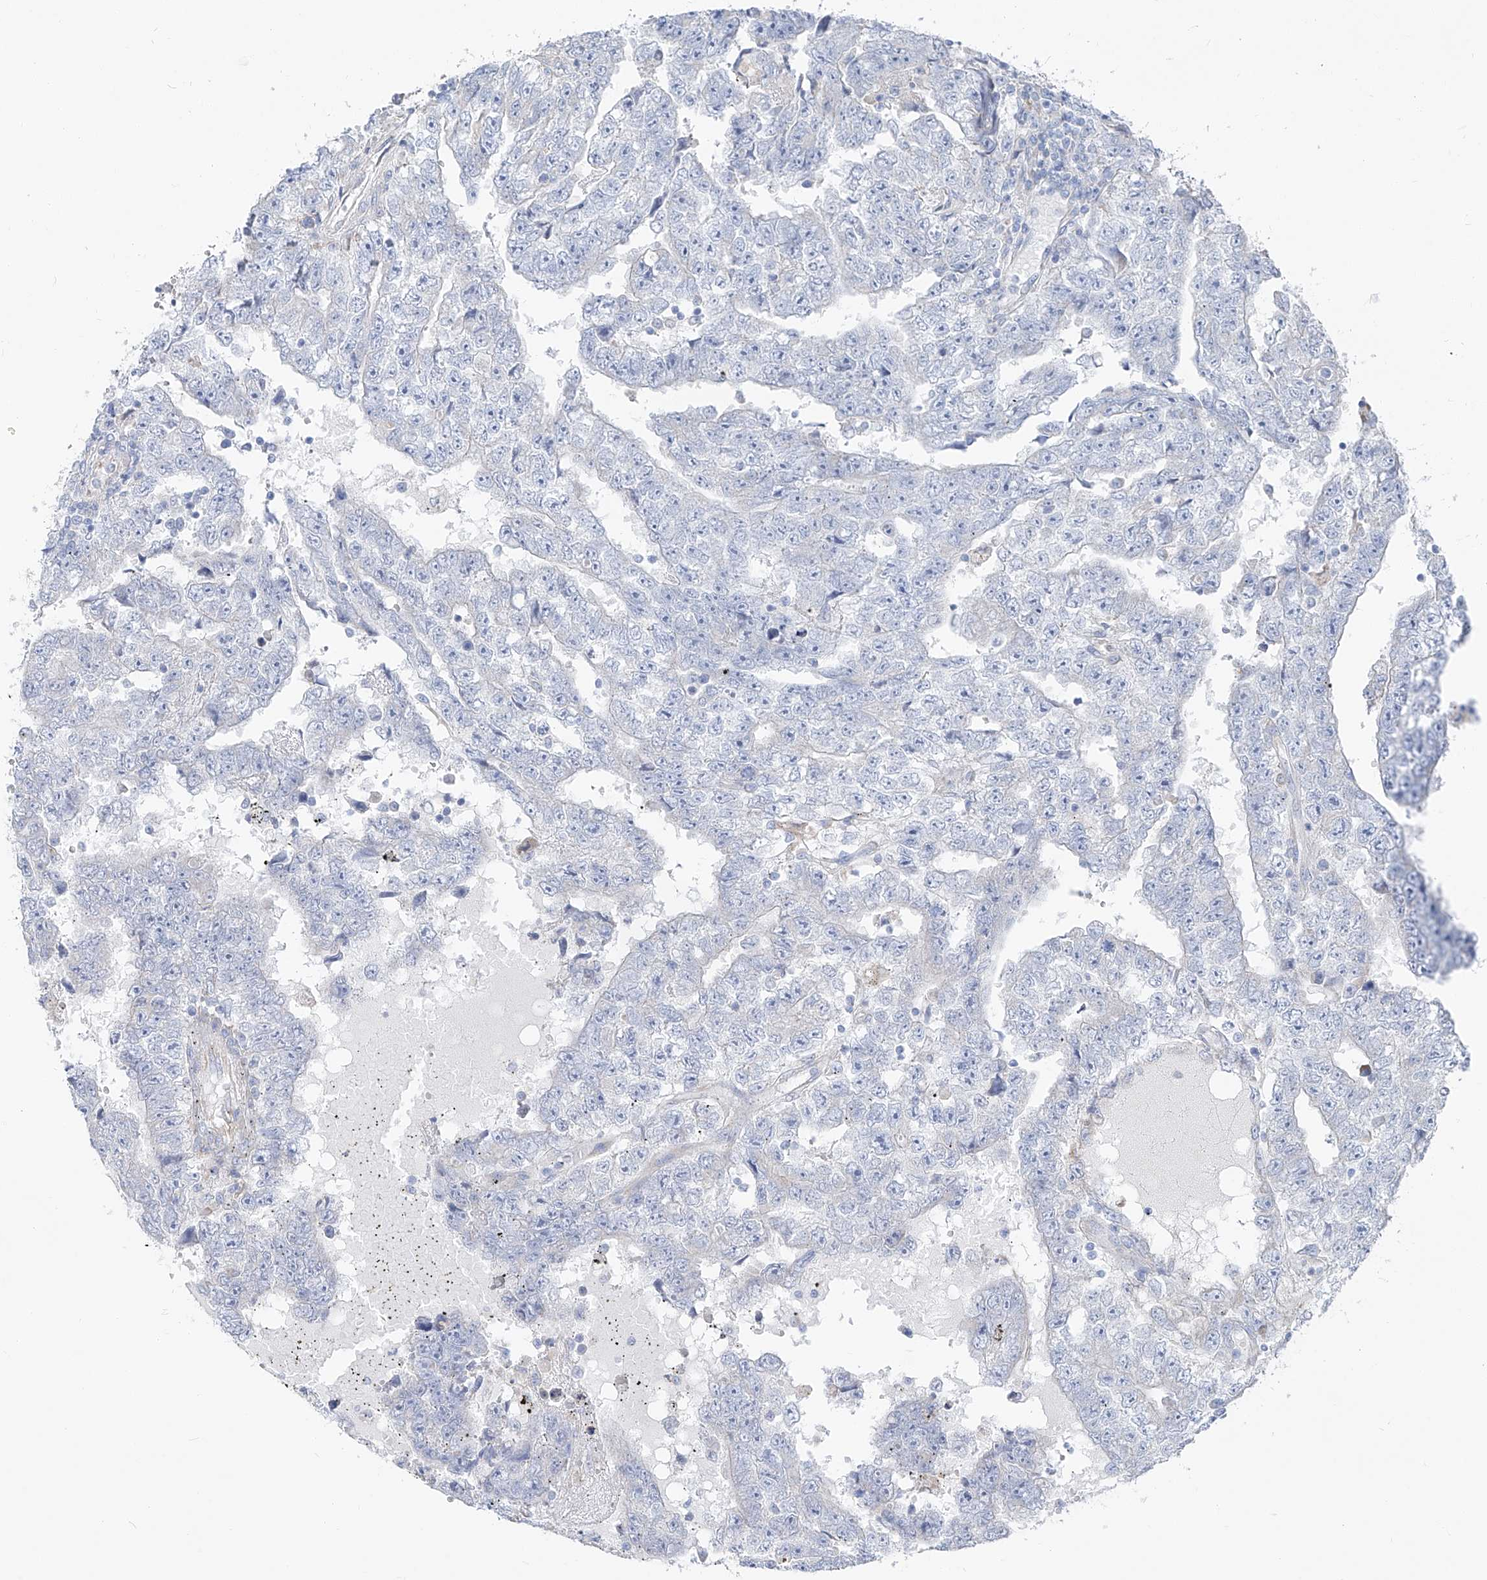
{"staining": {"intensity": "negative", "quantity": "none", "location": "none"}, "tissue": "testis cancer", "cell_type": "Tumor cells", "image_type": "cancer", "snomed": [{"axis": "morphology", "description": "Carcinoma, Embryonal, NOS"}, {"axis": "topography", "description": "Testis"}], "caption": "Immunohistochemistry of human testis cancer (embryonal carcinoma) reveals no positivity in tumor cells. The staining was performed using DAB (3,3'-diaminobenzidine) to visualize the protein expression in brown, while the nuclei were stained in blue with hematoxylin (Magnification: 20x).", "gene": "UFL1", "patient": {"sex": "male", "age": 25}}